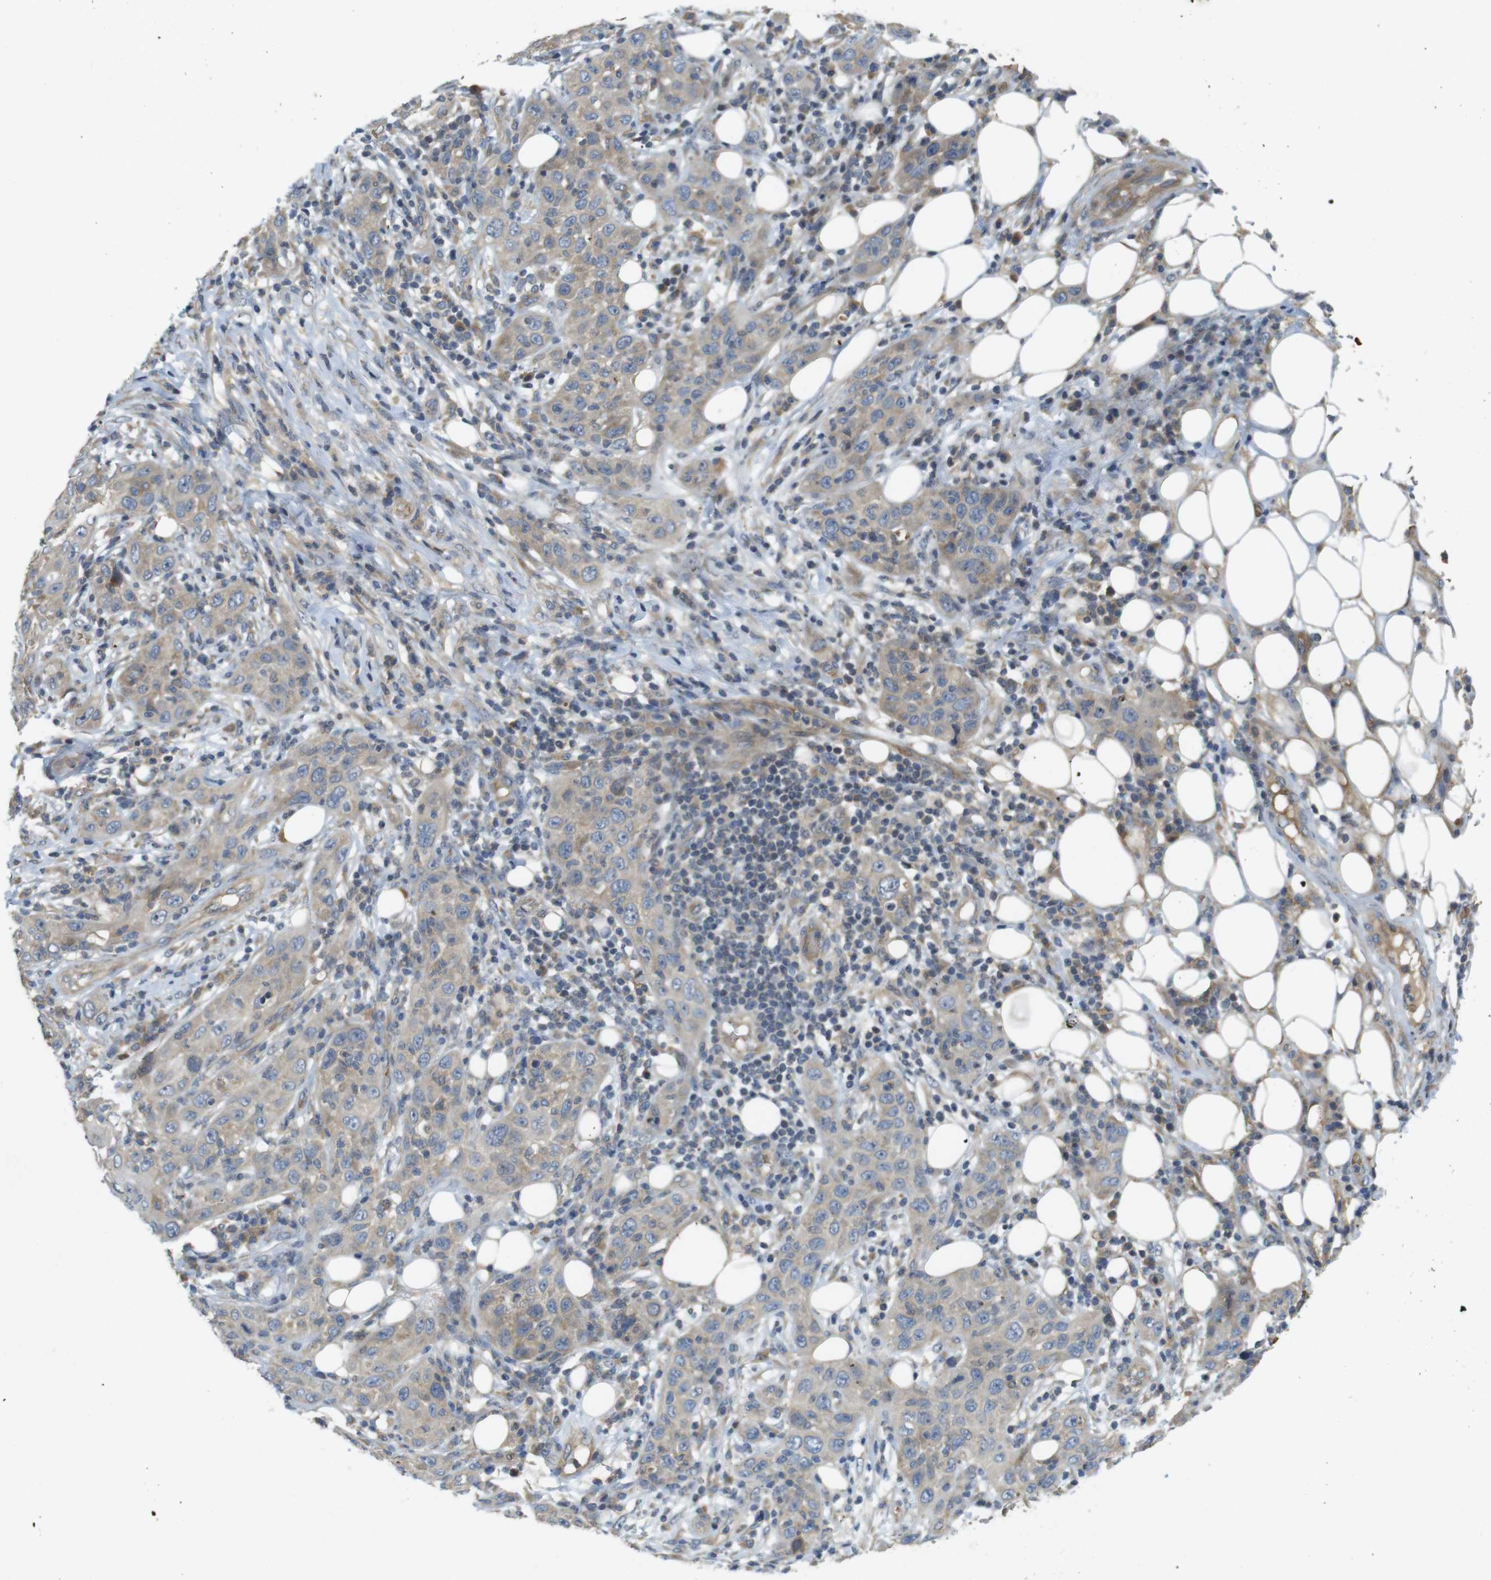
{"staining": {"intensity": "weak", "quantity": "<25%", "location": "cytoplasmic/membranous"}, "tissue": "skin cancer", "cell_type": "Tumor cells", "image_type": "cancer", "snomed": [{"axis": "morphology", "description": "Squamous cell carcinoma, NOS"}, {"axis": "topography", "description": "Skin"}], "caption": "Tumor cells are negative for brown protein staining in skin squamous cell carcinoma.", "gene": "CLTC", "patient": {"sex": "female", "age": 88}}